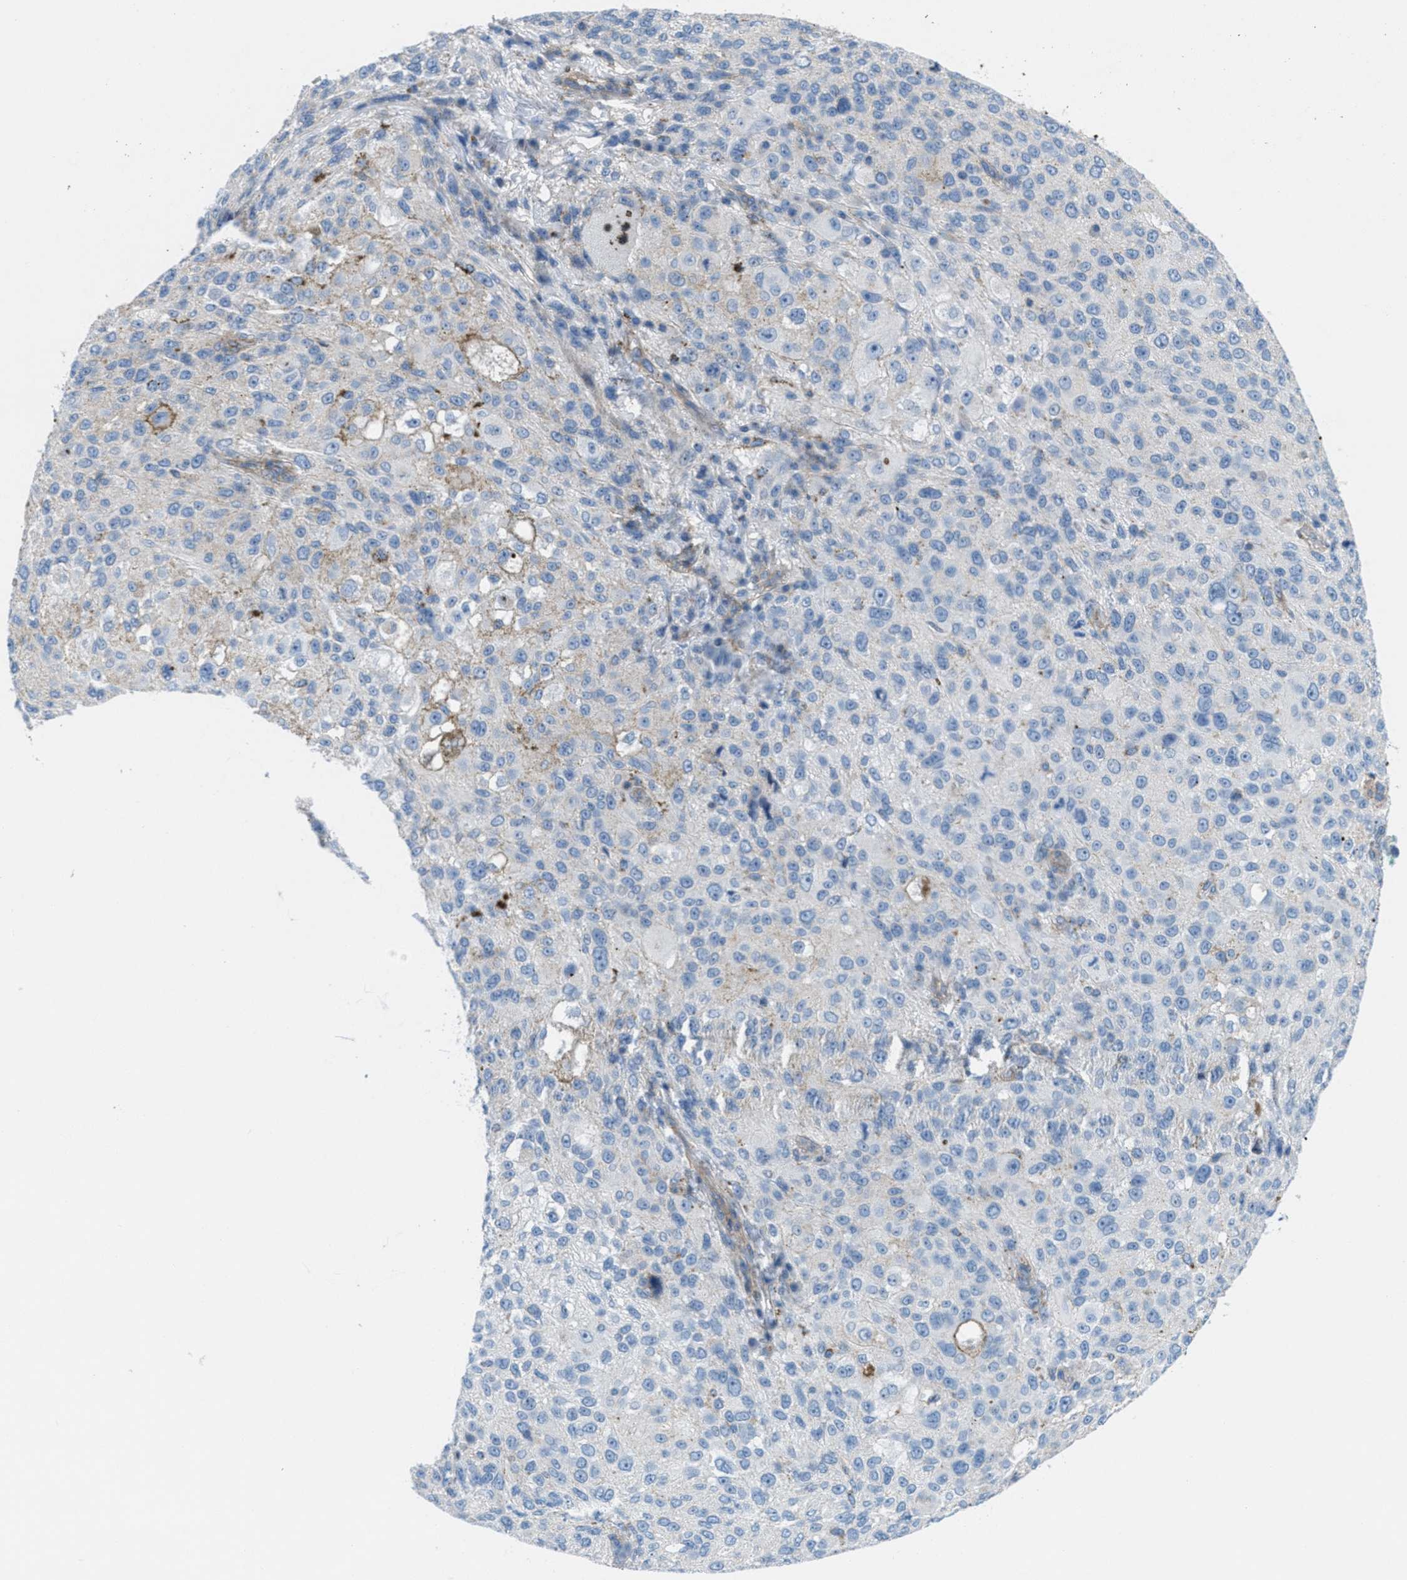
{"staining": {"intensity": "negative", "quantity": "none", "location": "none"}, "tissue": "melanoma", "cell_type": "Tumor cells", "image_type": "cancer", "snomed": [{"axis": "morphology", "description": "Necrosis, NOS"}, {"axis": "morphology", "description": "Malignant melanoma, NOS"}, {"axis": "topography", "description": "Skin"}], "caption": "Micrograph shows no protein positivity in tumor cells of melanoma tissue. The staining is performed using DAB (3,3'-diaminobenzidine) brown chromogen with nuclei counter-stained in using hematoxylin.", "gene": "MFSD13A", "patient": {"sex": "female", "age": 87}}